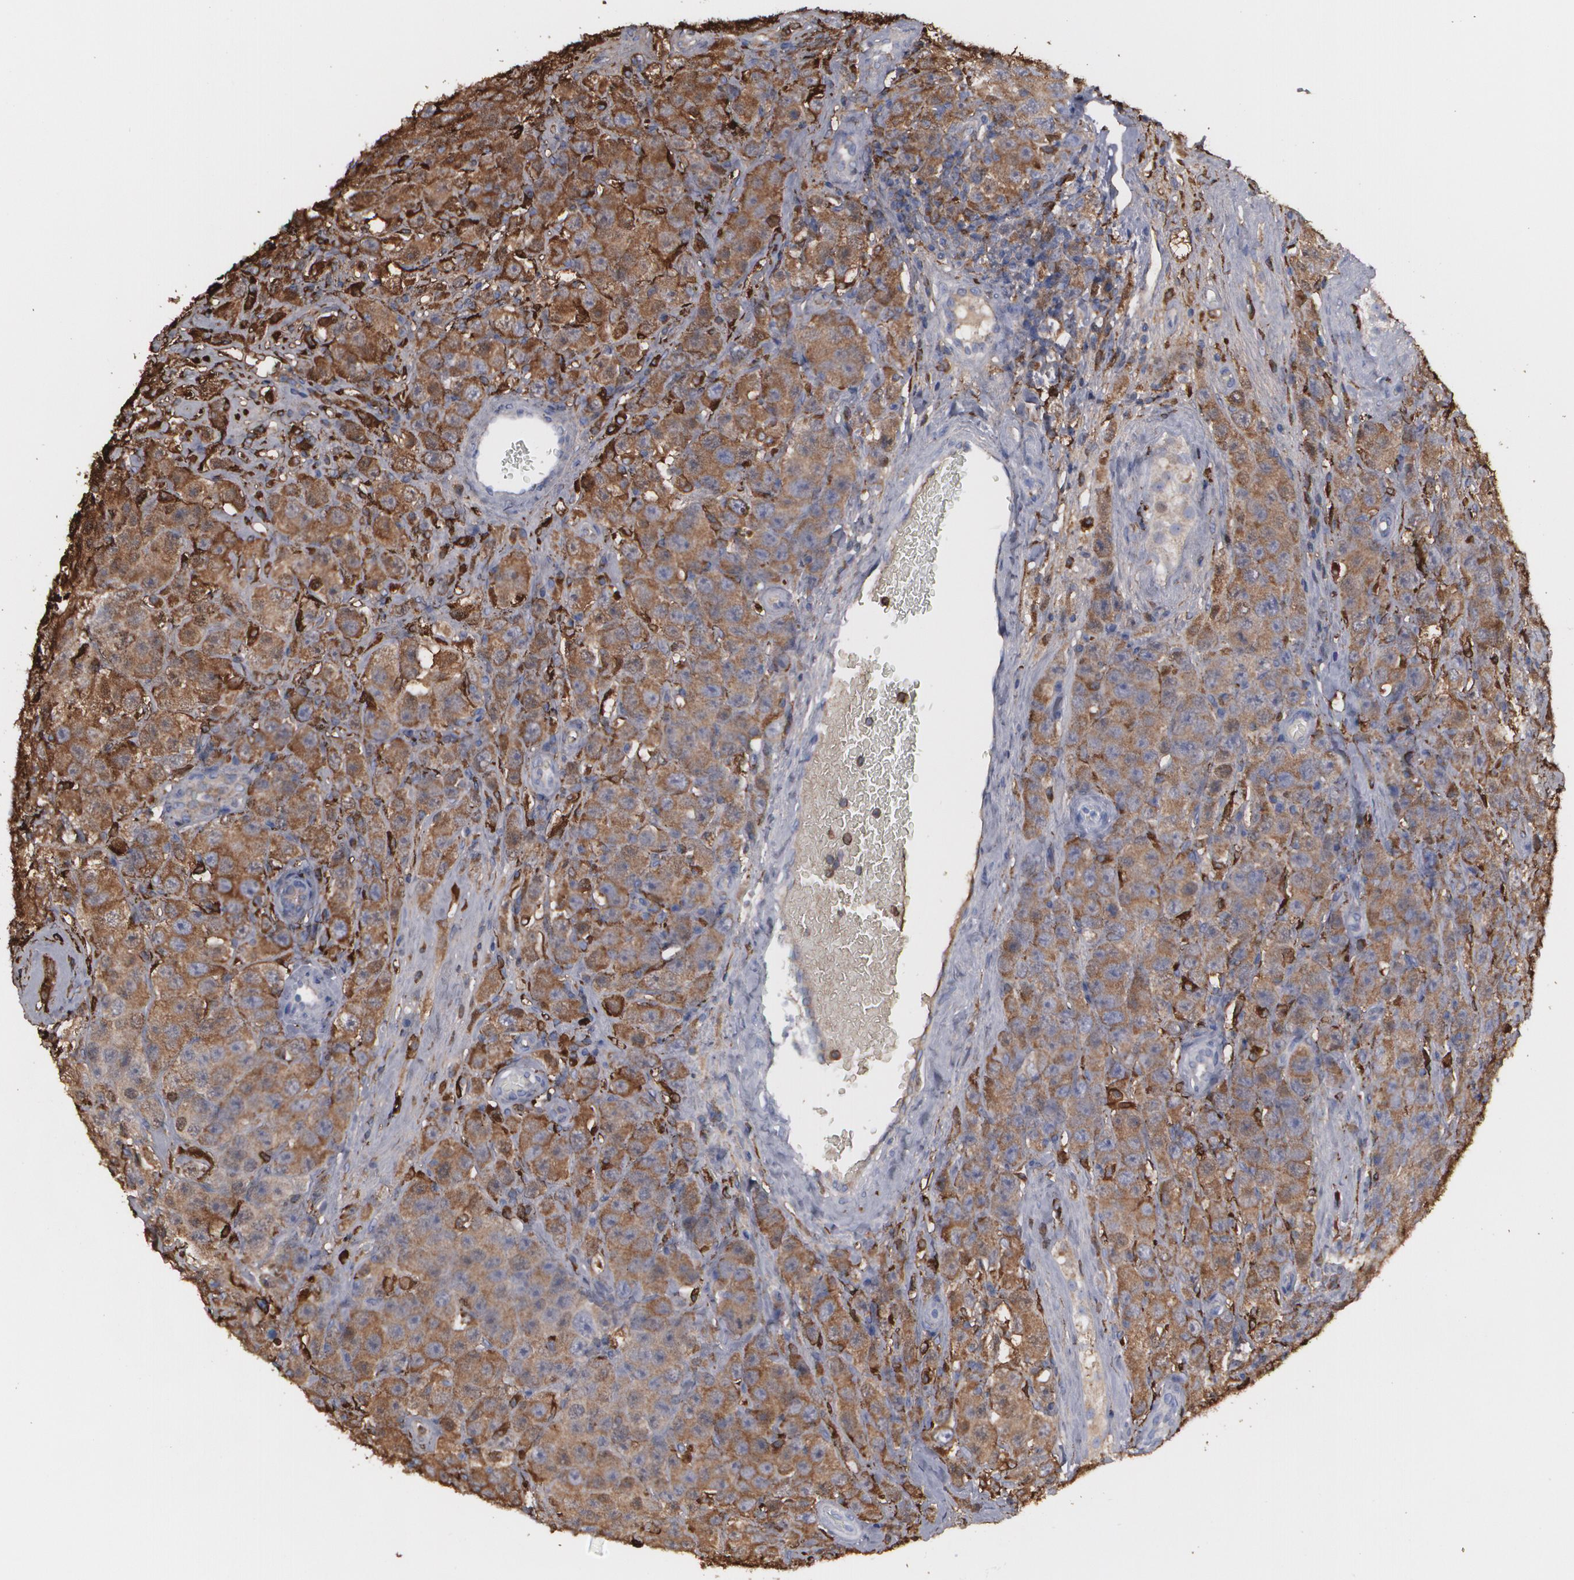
{"staining": {"intensity": "strong", "quantity": ">75%", "location": "cytoplasmic/membranous"}, "tissue": "testis cancer", "cell_type": "Tumor cells", "image_type": "cancer", "snomed": [{"axis": "morphology", "description": "Seminoma, NOS"}, {"axis": "topography", "description": "Testis"}], "caption": "IHC histopathology image of neoplastic tissue: human seminoma (testis) stained using immunohistochemistry (IHC) exhibits high levels of strong protein expression localized specifically in the cytoplasmic/membranous of tumor cells, appearing as a cytoplasmic/membranous brown color.", "gene": "ODC1", "patient": {"sex": "male", "age": 52}}